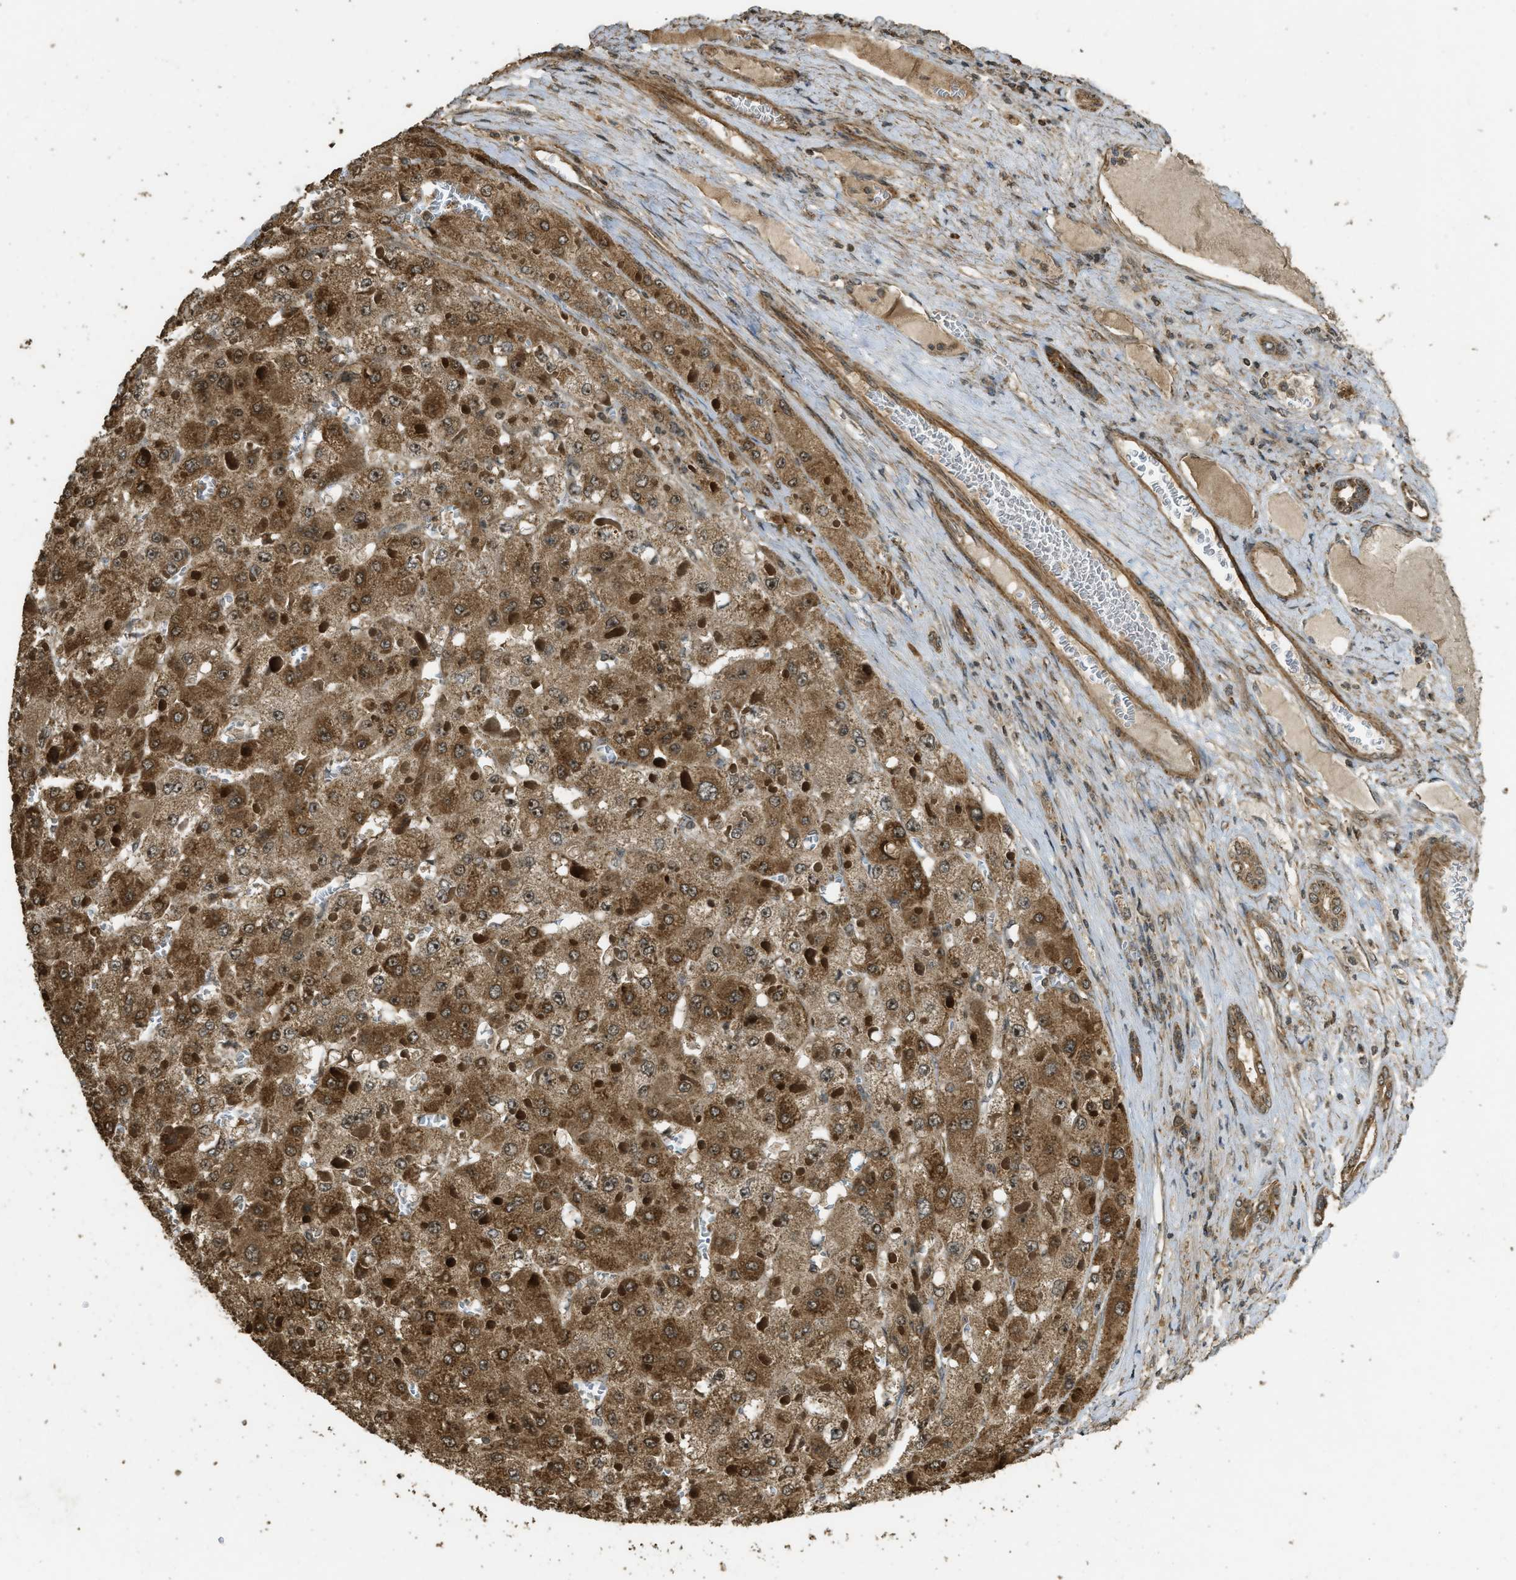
{"staining": {"intensity": "strong", "quantity": ">75%", "location": "cytoplasmic/membranous,nuclear"}, "tissue": "liver cancer", "cell_type": "Tumor cells", "image_type": "cancer", "snomed": [{"axis": "morphology", "description": "Carcinoma, Hepatocellular, NOS"}, {"axis": "topography", "description": "Liver"}], "caption": "The histopathology image demonstrates immunohistochemical staining of liver hepatocellular carcinoma. There is strong cytoplasmic/membranous and nuclear expression is present in approximately >75% of tumor cells. Immunohistochemistry (ihc) stains the protein in brown and the nuclei are stained blue.", "gene": "CTPS1", "patient": {"sex": "female", "age": 73}}